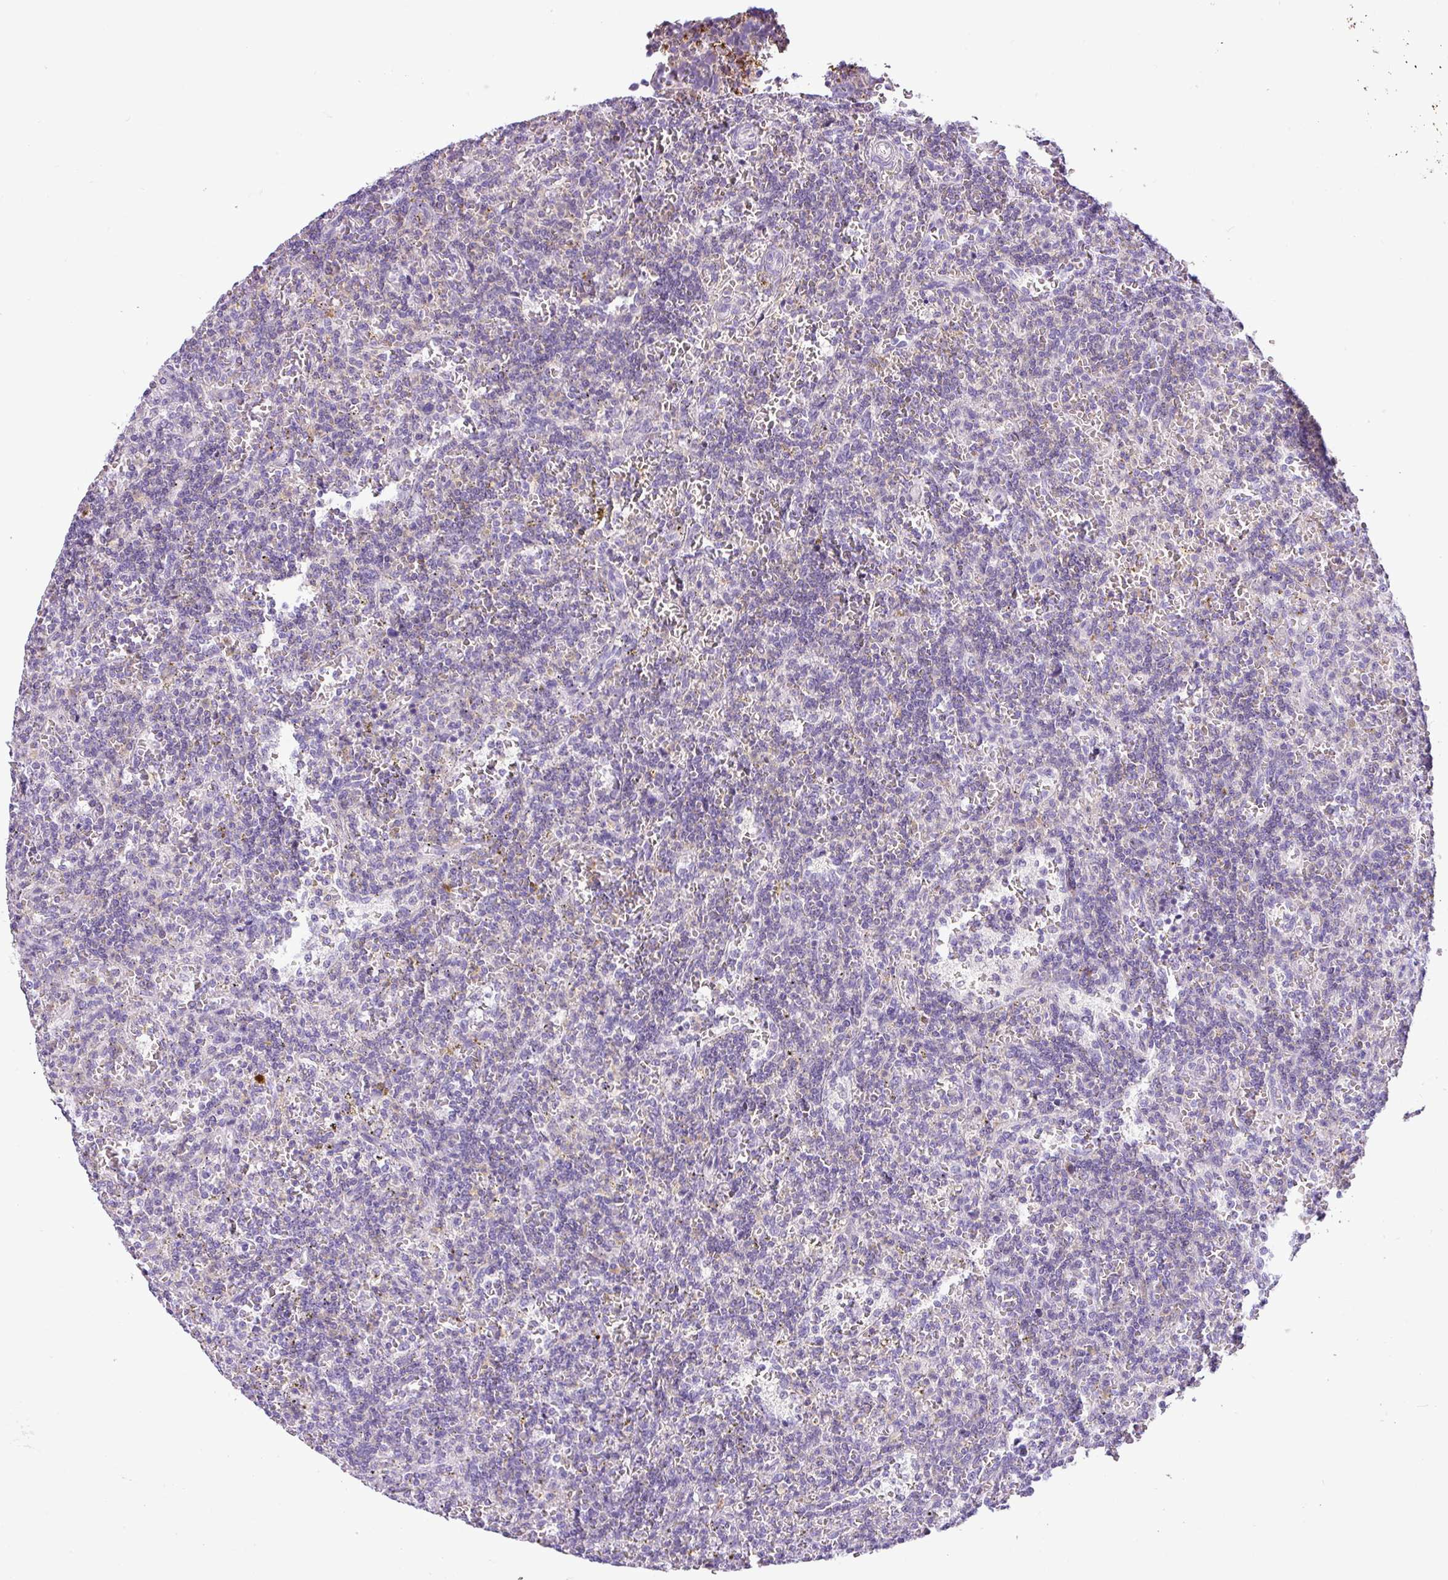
{"staining": {"intensity": "negative", "quantity": "none", "location": "none"}, "tissue": "lymphoma", "cell_type": "Tumor cells", "image_type": "cancer", "snomed": [{"axis": "morphology", "description": "Malignant lymphoma, non-Hodgkin's type, Low grade"}, {"axis": "topography", "description": "Spleen"}], "caption": "High magnification brightfield microscopy of lymphoma stained with DAB (brown) and counterstained with hematoxylin (blue): tumor cells show no significant expression.", "gene": "HMCN2", "patient": {"sex": "male", "age": 73}}